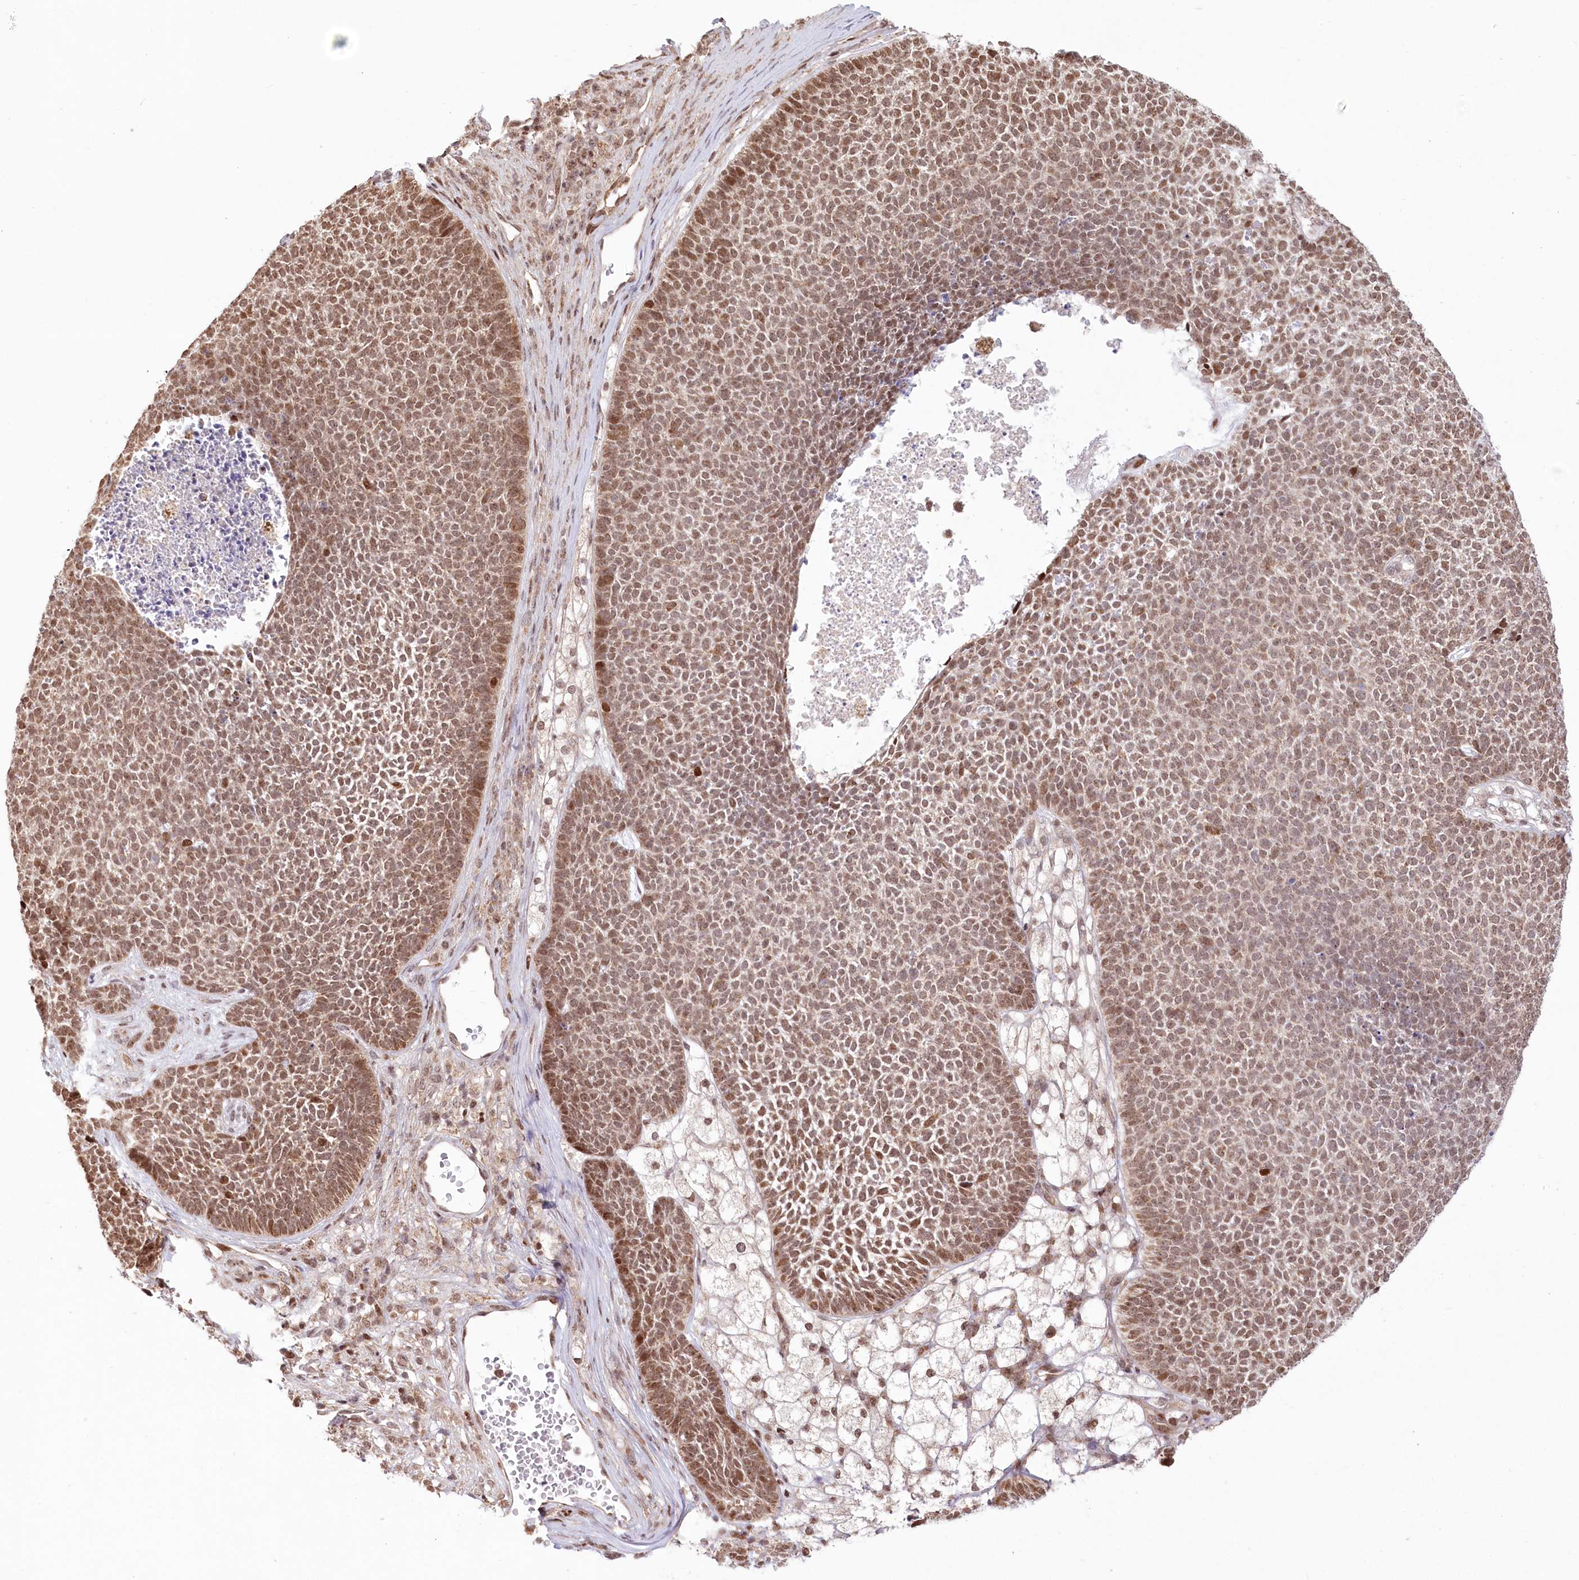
{"staining": {"intensity": "moderate", "quantity": ">75%", "location": "cytoplasmic/membranous,nuclear"}, "tissue": "skin cancer", "cell_type": "Tumor cells", "image_type": "cancer", "snomed": [{"axis": "morphology", "description": "Basal cell carcinoma"}, {"axis": "topography", "description": "Skin"}], "caption": "The histopathology image shows a brown stain indicating the presence of a protein in the cytoplasmic/membranous and nuclear of tumor cells in basal cell carcinoma (skin).", "gene": "PYURF", "patient": {"sex": "female", "age": 84}}